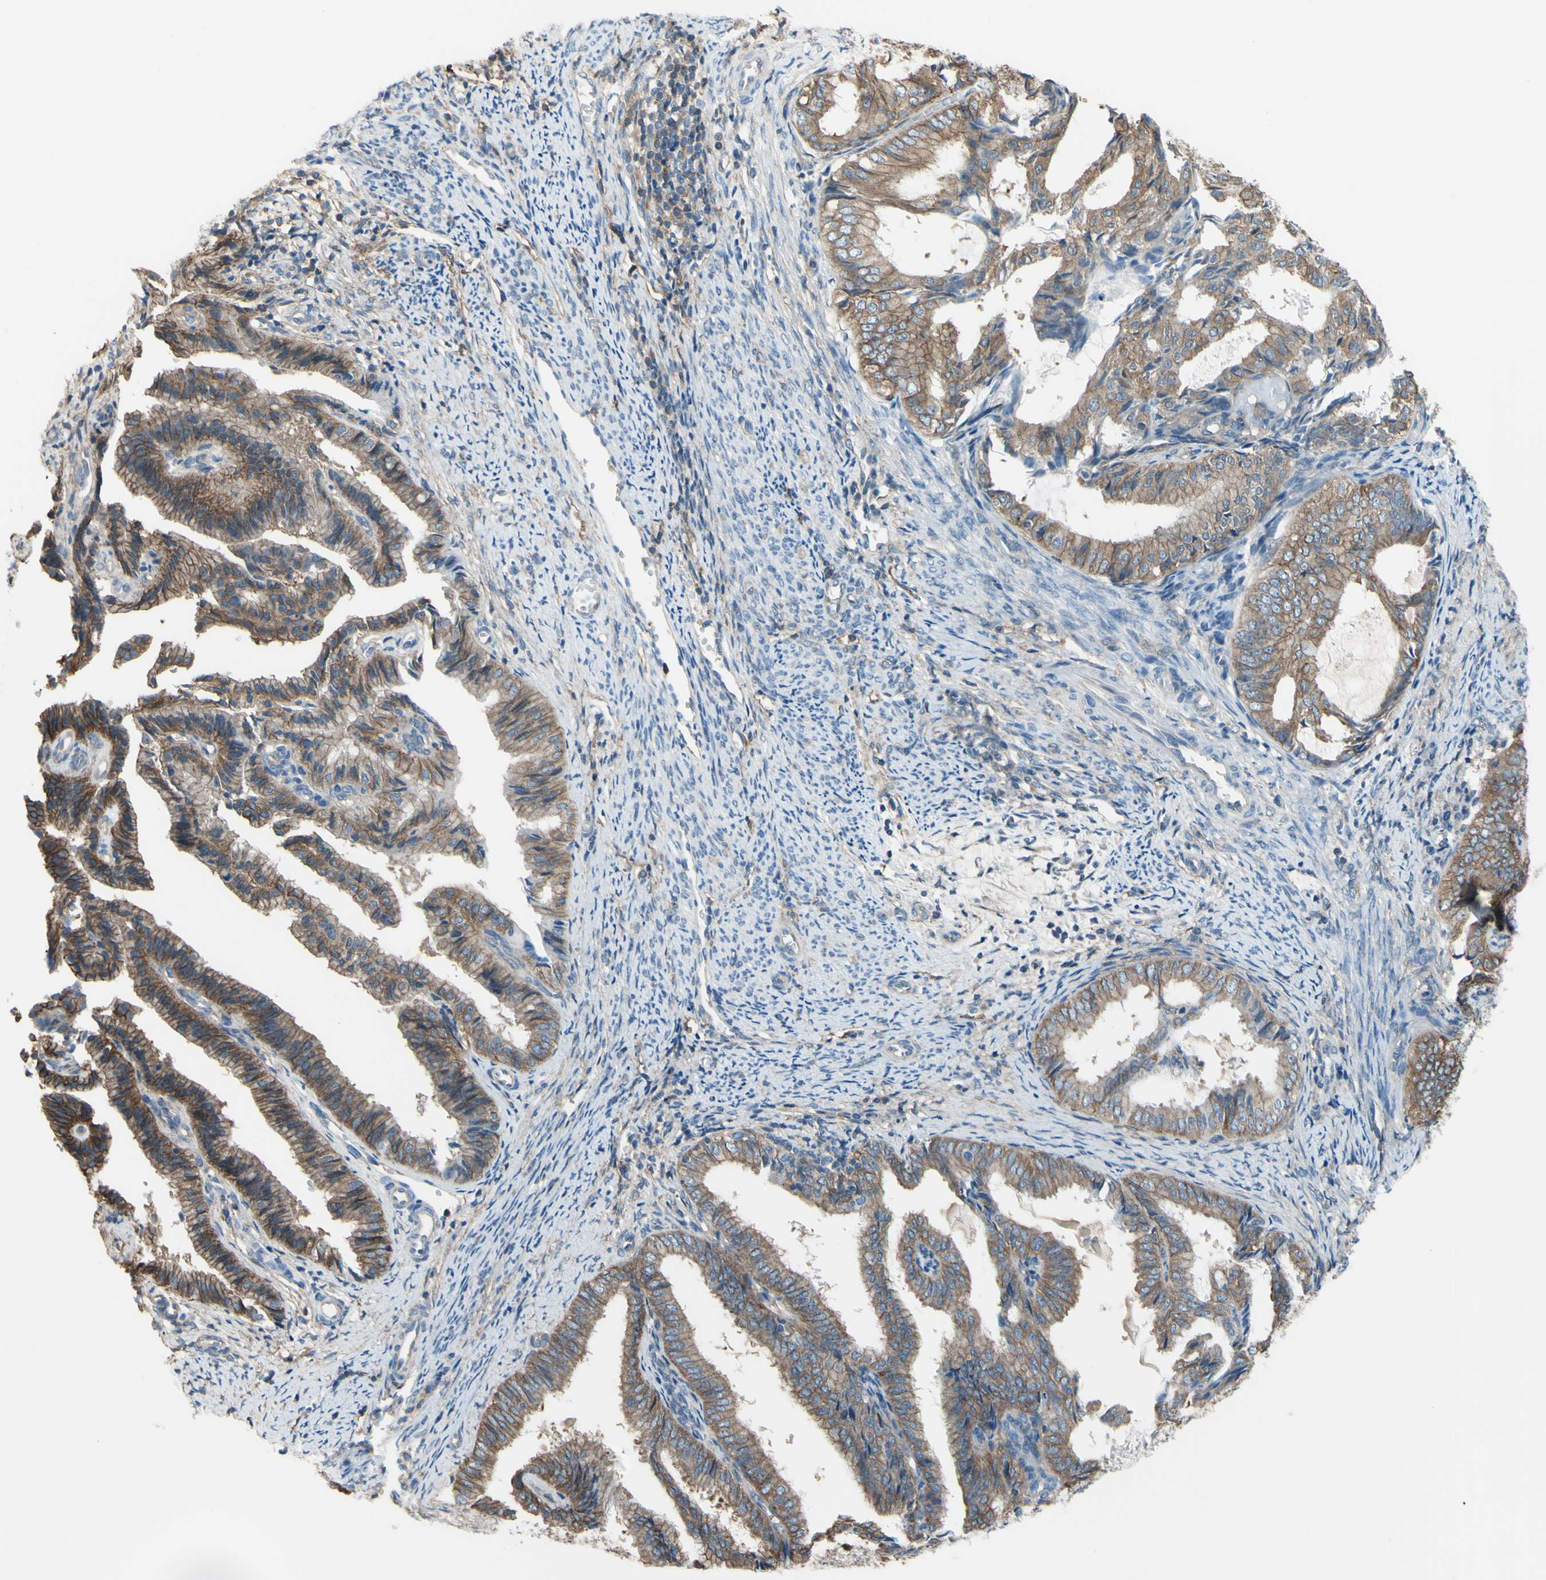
{"staining": {"intensity": "moderate", "quantity": ">75%", "location": "cytoplasmic/membranous"}, "tissue": "endometrial cancer", "cell_type": "Tumor cells", "image_type": "cancer", "snomed": [{"axis": "morphology", "description": "Adenocarcinoma, NOS"}, {"axis": "topography", "description": "Endometrium"}], "caption": "Endometrial cancer (adenocarcinoma) was stained to show a protein in brown. There is medium levels of moderate cytoplasmic/membranous staining in approximately >75% of tumor cells. (IHC, brightfield microscopy, high magnification).", "gene": "ADD1", "patient": {"sex": "female", "age": 58}}